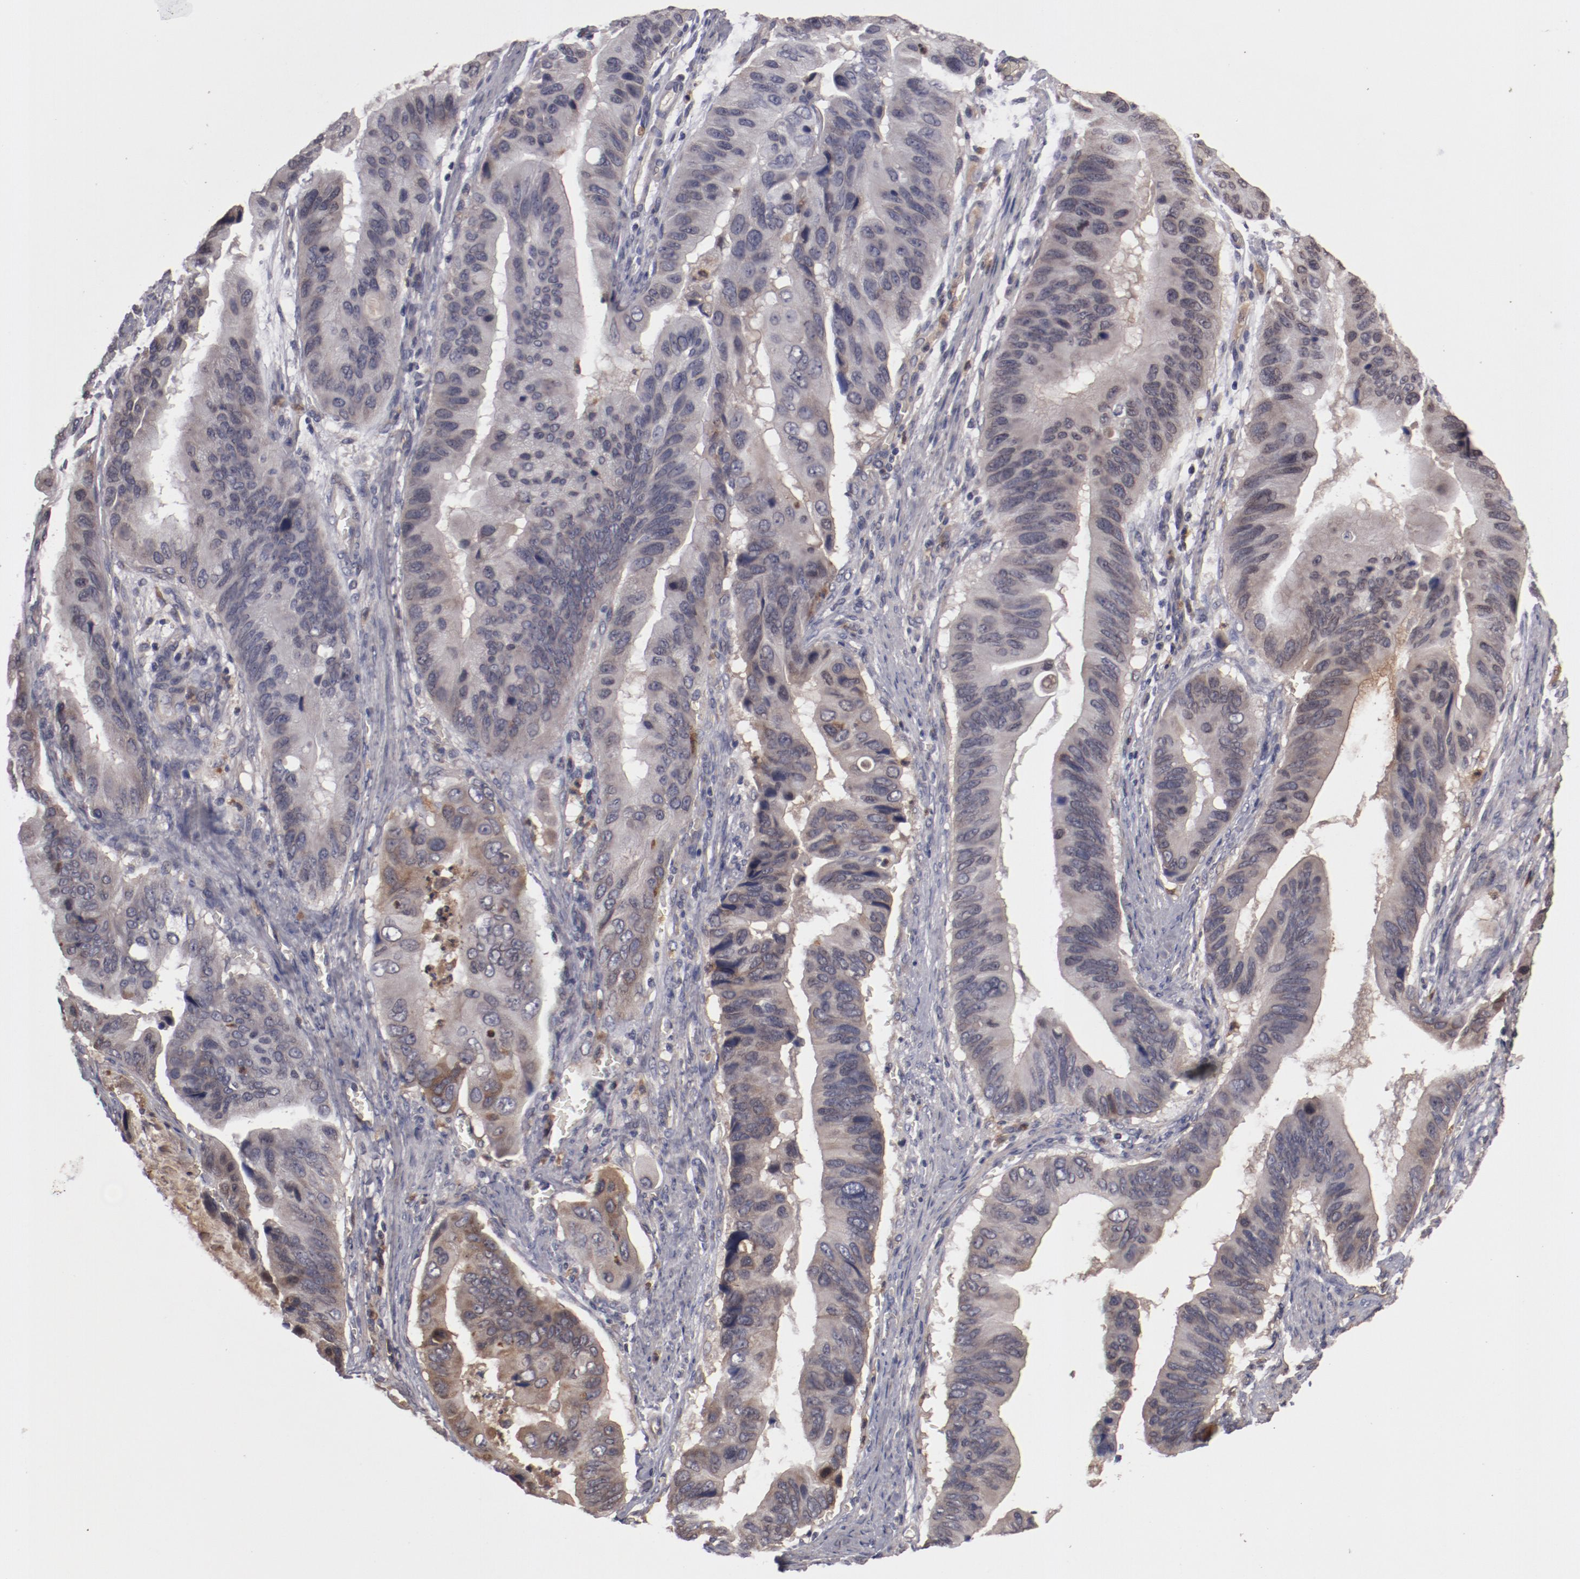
{"staining": {"intensity": "weak", "quantity": ">75%", "location": "cytoplasmic/membranous"}, "tissue": "stomach cancer", "cell_type": "Tumor cells", "image_type": "cancer", "snomed": [{"axis": "morphology", "description": "Adenocarcinoma, NOS"}, {"axis": "topography", "description": "Stomach, upper"}], "caption": "High-magnification brightfield microscopy of stomach cancer stained with DAB (3,3'-diaminobenzidine) (brown) and counterstained with hematoxylin (blue). tumor cells exhibit weak cytoplasmic/membranous expression is present in approximately>75% of cells.", "gene": "SERPINA7", "patient": {"sex": "male", "age": 80}}